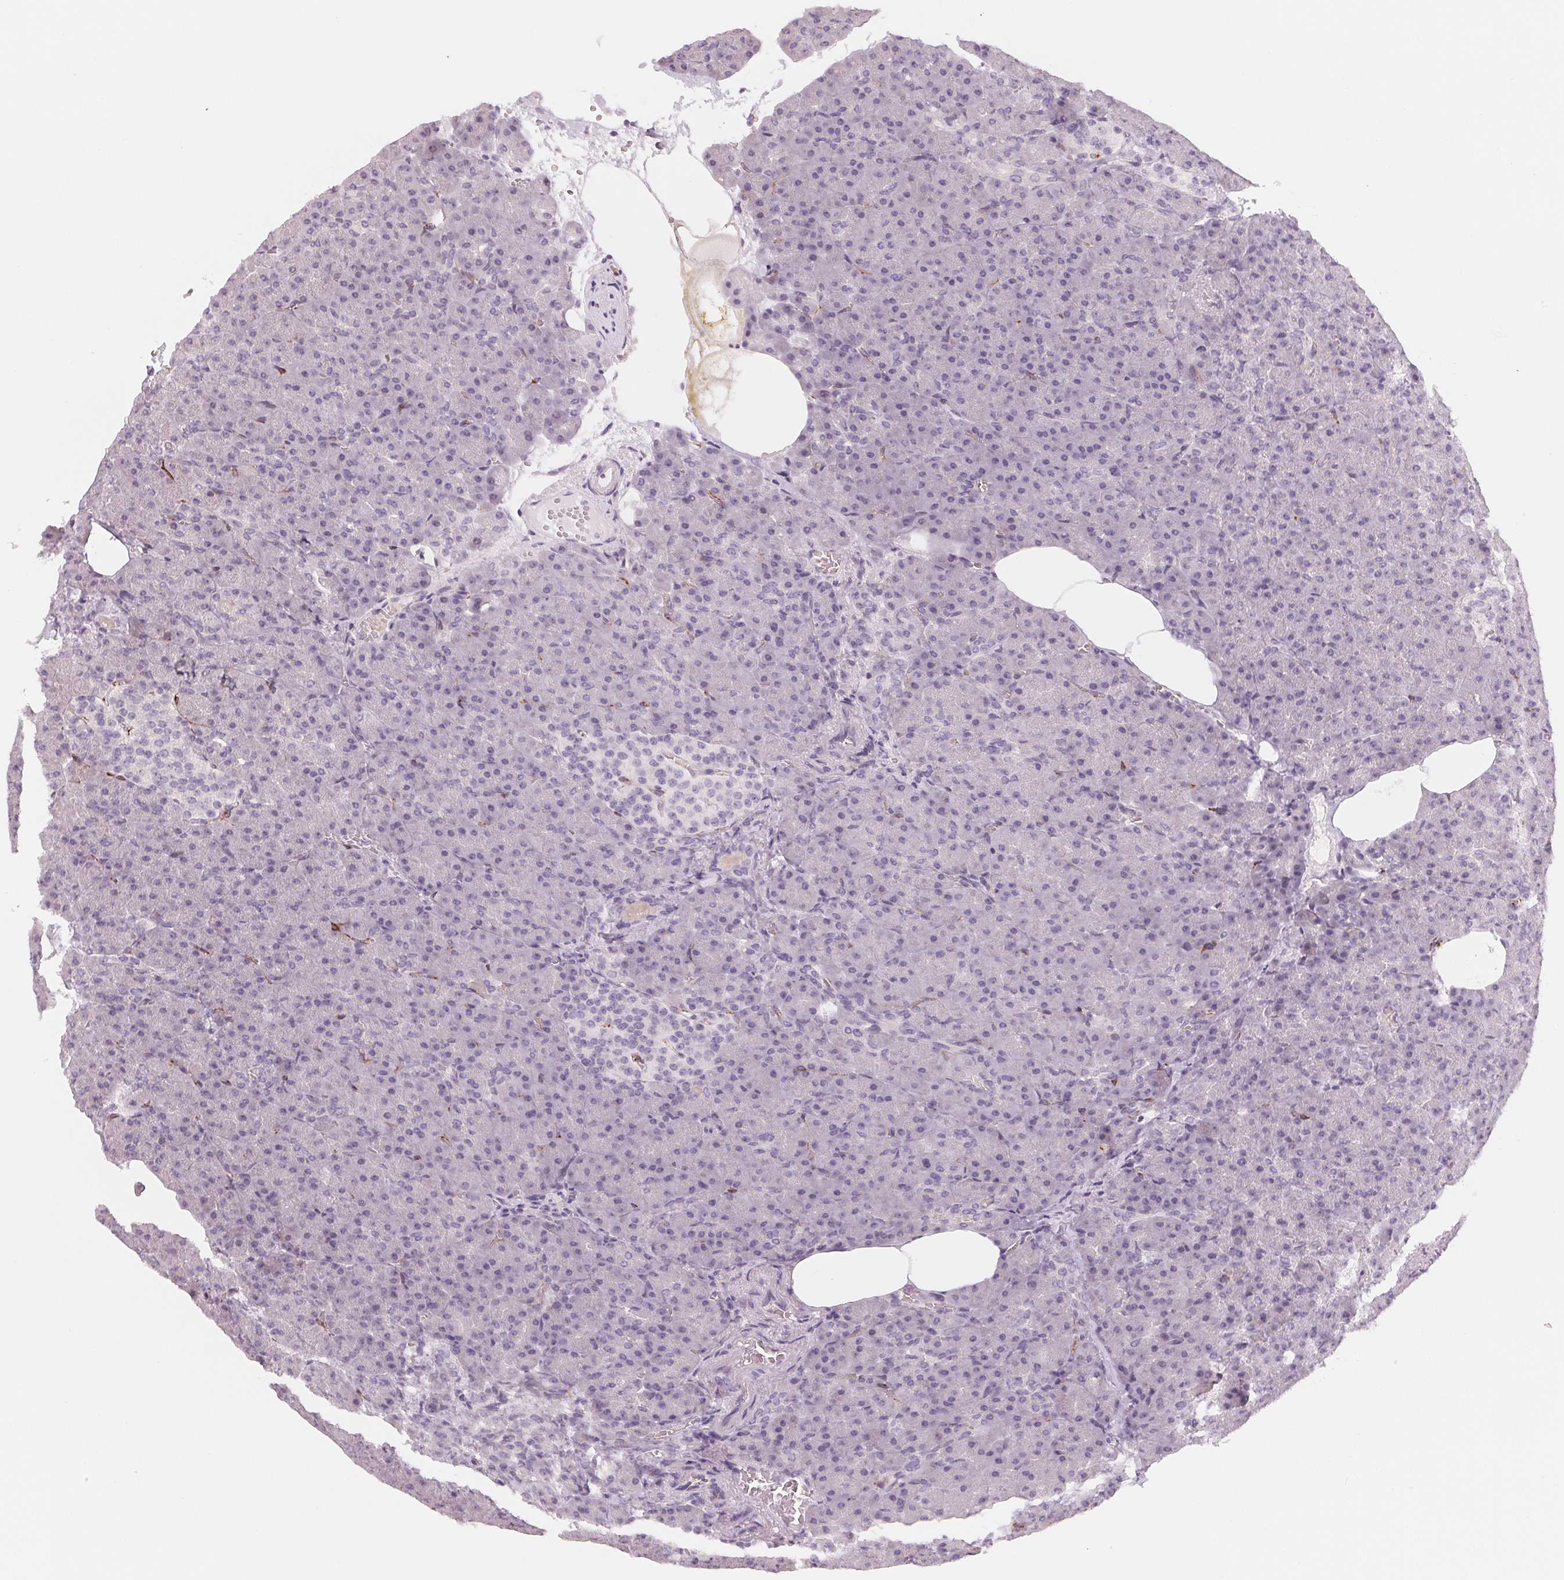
{"staining": {"intensity": "negative", "quantity": "none", "location": "none"}, "tissue": "pancreas", "cell_type": "Exocrine glandular cells", "image_type": "normal", "snomed": [{"axis": "morphology", "description": "Normal tissue, NOS"}, {"axis": "topography", "description": "Pancreas"}], "caption": "Protein analysis of unremarkable pancreas shows no significant expression in exocrine glandular cells. (DAB IHC with hematoxylin counter stain).", "gene": "CCDC96", "patient": {"sex": "female", "age": 74}}